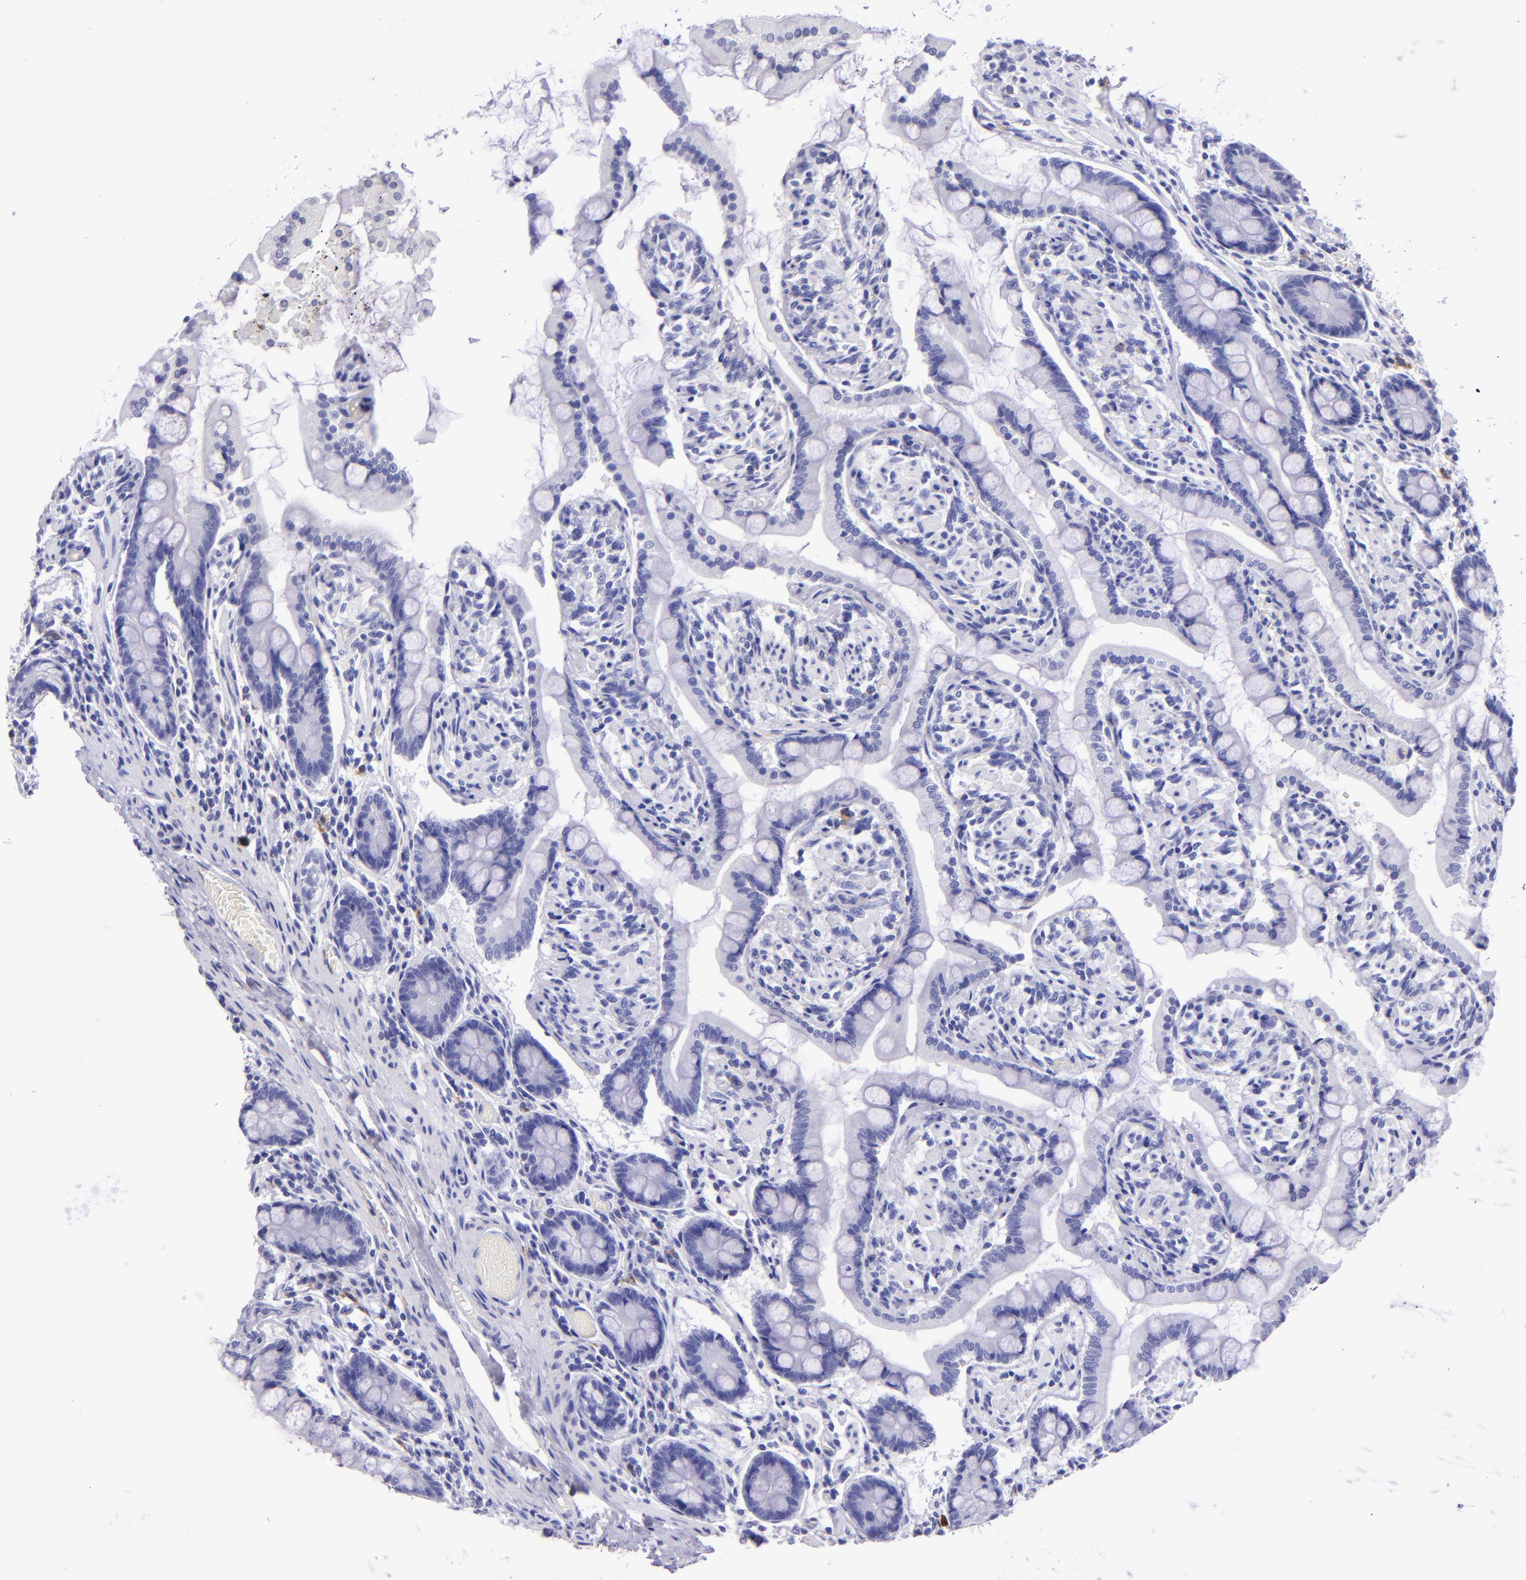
{"staining": {"intensity": "negative", "quantity": "none", "location": "none"}, "tissue": "small intestine", "cell_type": "Glandular cells", "image_type": "normal", "snomed": [{"axis": "morphology", "description": "Normal tissue, NOS"}, {"axis": "topography", "description": "Small intestine"}], "caption": "Photomicrograph shows no protein positivity in glandular cells of unremarkable small intestine. (IHC, brightfield microscopy, high magnification).", "gene": "TYRP1", "patient": {"sex": "male", "age": 41}}